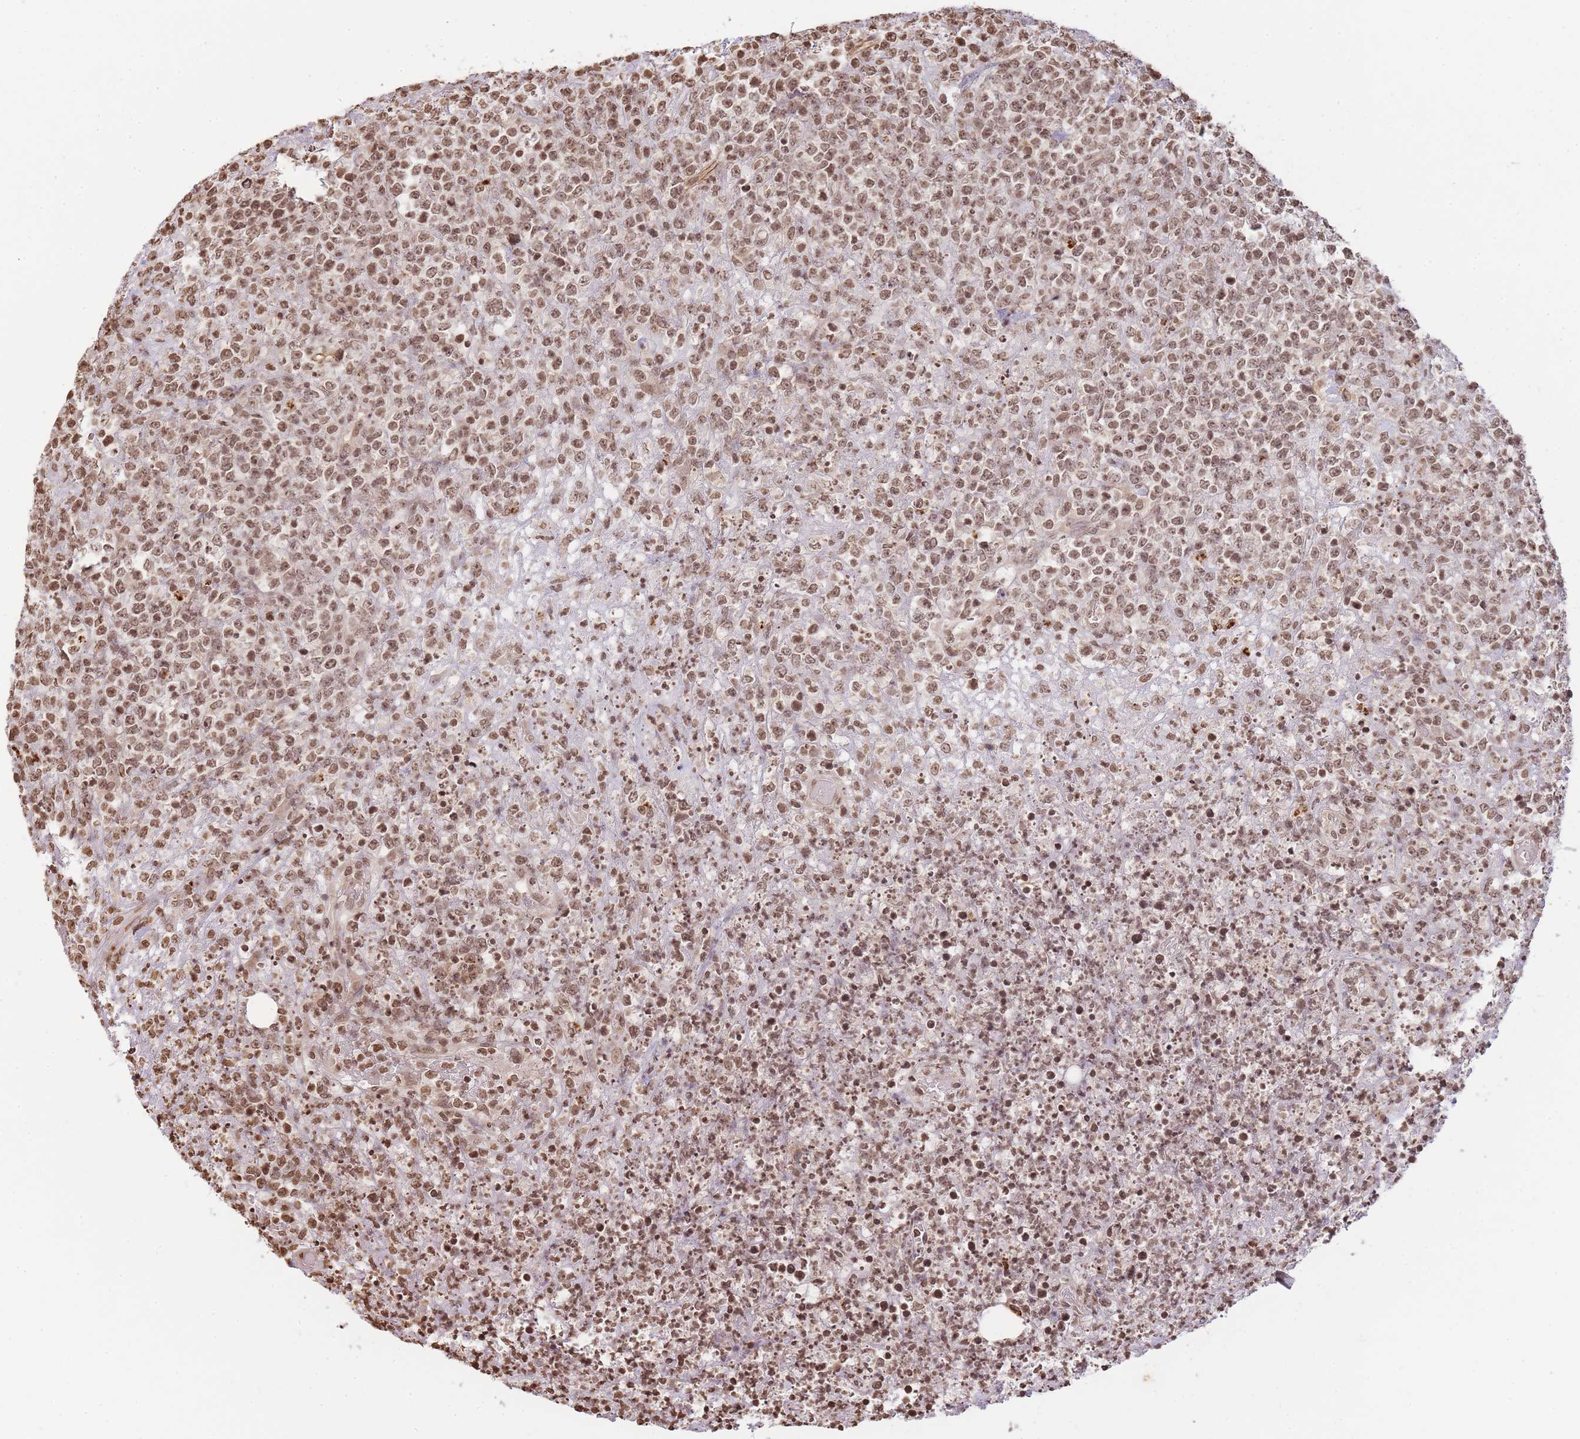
{"staining": {"intensity": "moderate", "quantity": ">75%", "location": "nuclear"}, "tissue": "lymphoma", "cell_type": "Tumor cells", "image_type": "cancer", "snomed": [{"axis": "morphology", "description": "Malignant lymphoma, non-Hodgkin's type, High grade"}, {"axis": "topography", "description": "Colon"}], "caption": "Brown immunohistochemical staining in high-grade malignant lymphoma, non-Hodgkin's type exhibits moderate nuclear positivity in approximately >75% of tumor cells.", "gene": "WWTR1", "patient": {"sex": "female", "age": 53}}